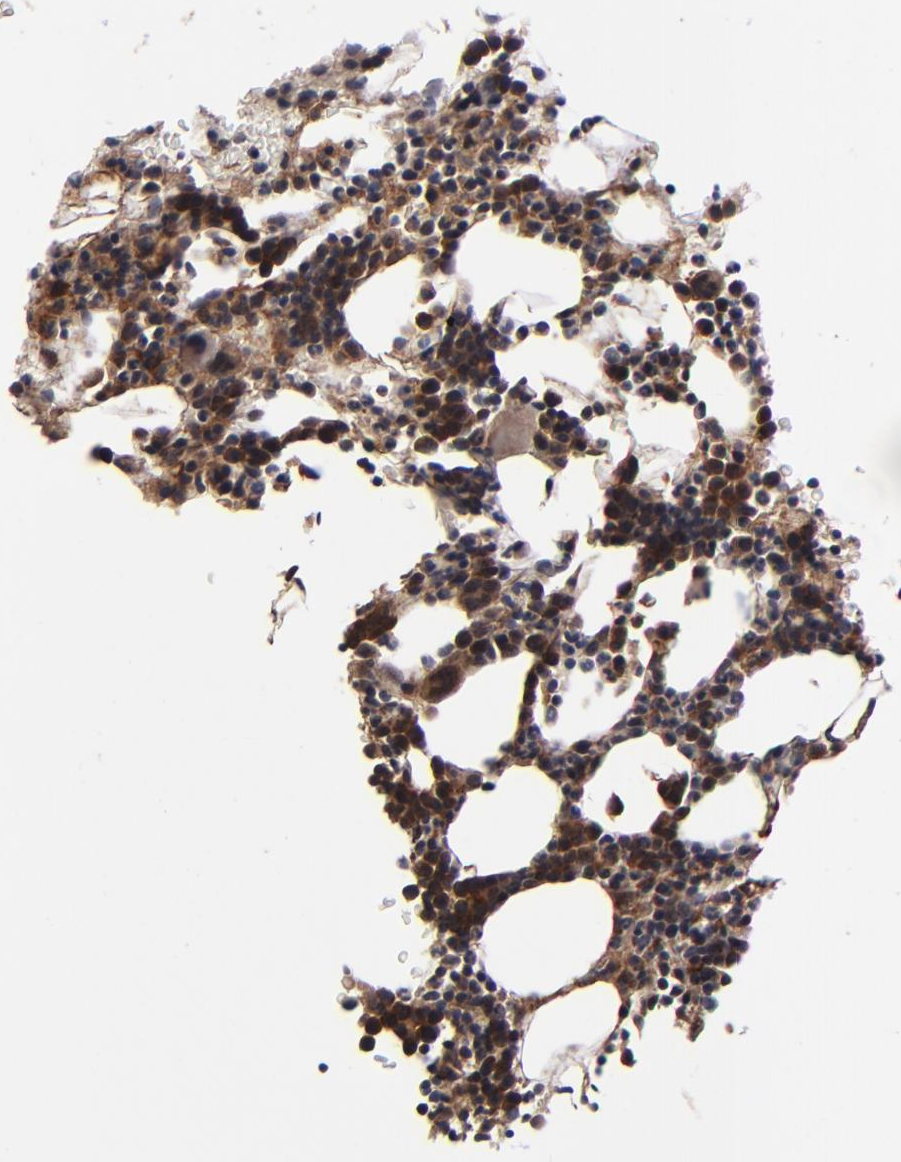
{"staining": {"intensity": "moderate", "quantity": "25%-75%", "location": "cytoplasmic/membranous,nuclear"}, "tissue": "bone marrow", "cell_type": "Hematopoietic cells", "image_type": "normal", "snomed": [{"axis": "morphology", "description": "Normal tissue, NOS"}, {"axis": "topography", "description": "Bone marrow"}], "caption": "Human bone marrow stained with a brown dye shows moderate cytoplasmic/membranous,nuclear positive staining in about 25%-75% of hematopoietic cells.", "gene": "NXF2B", "patient": {"sex": "female", "age": 84}}